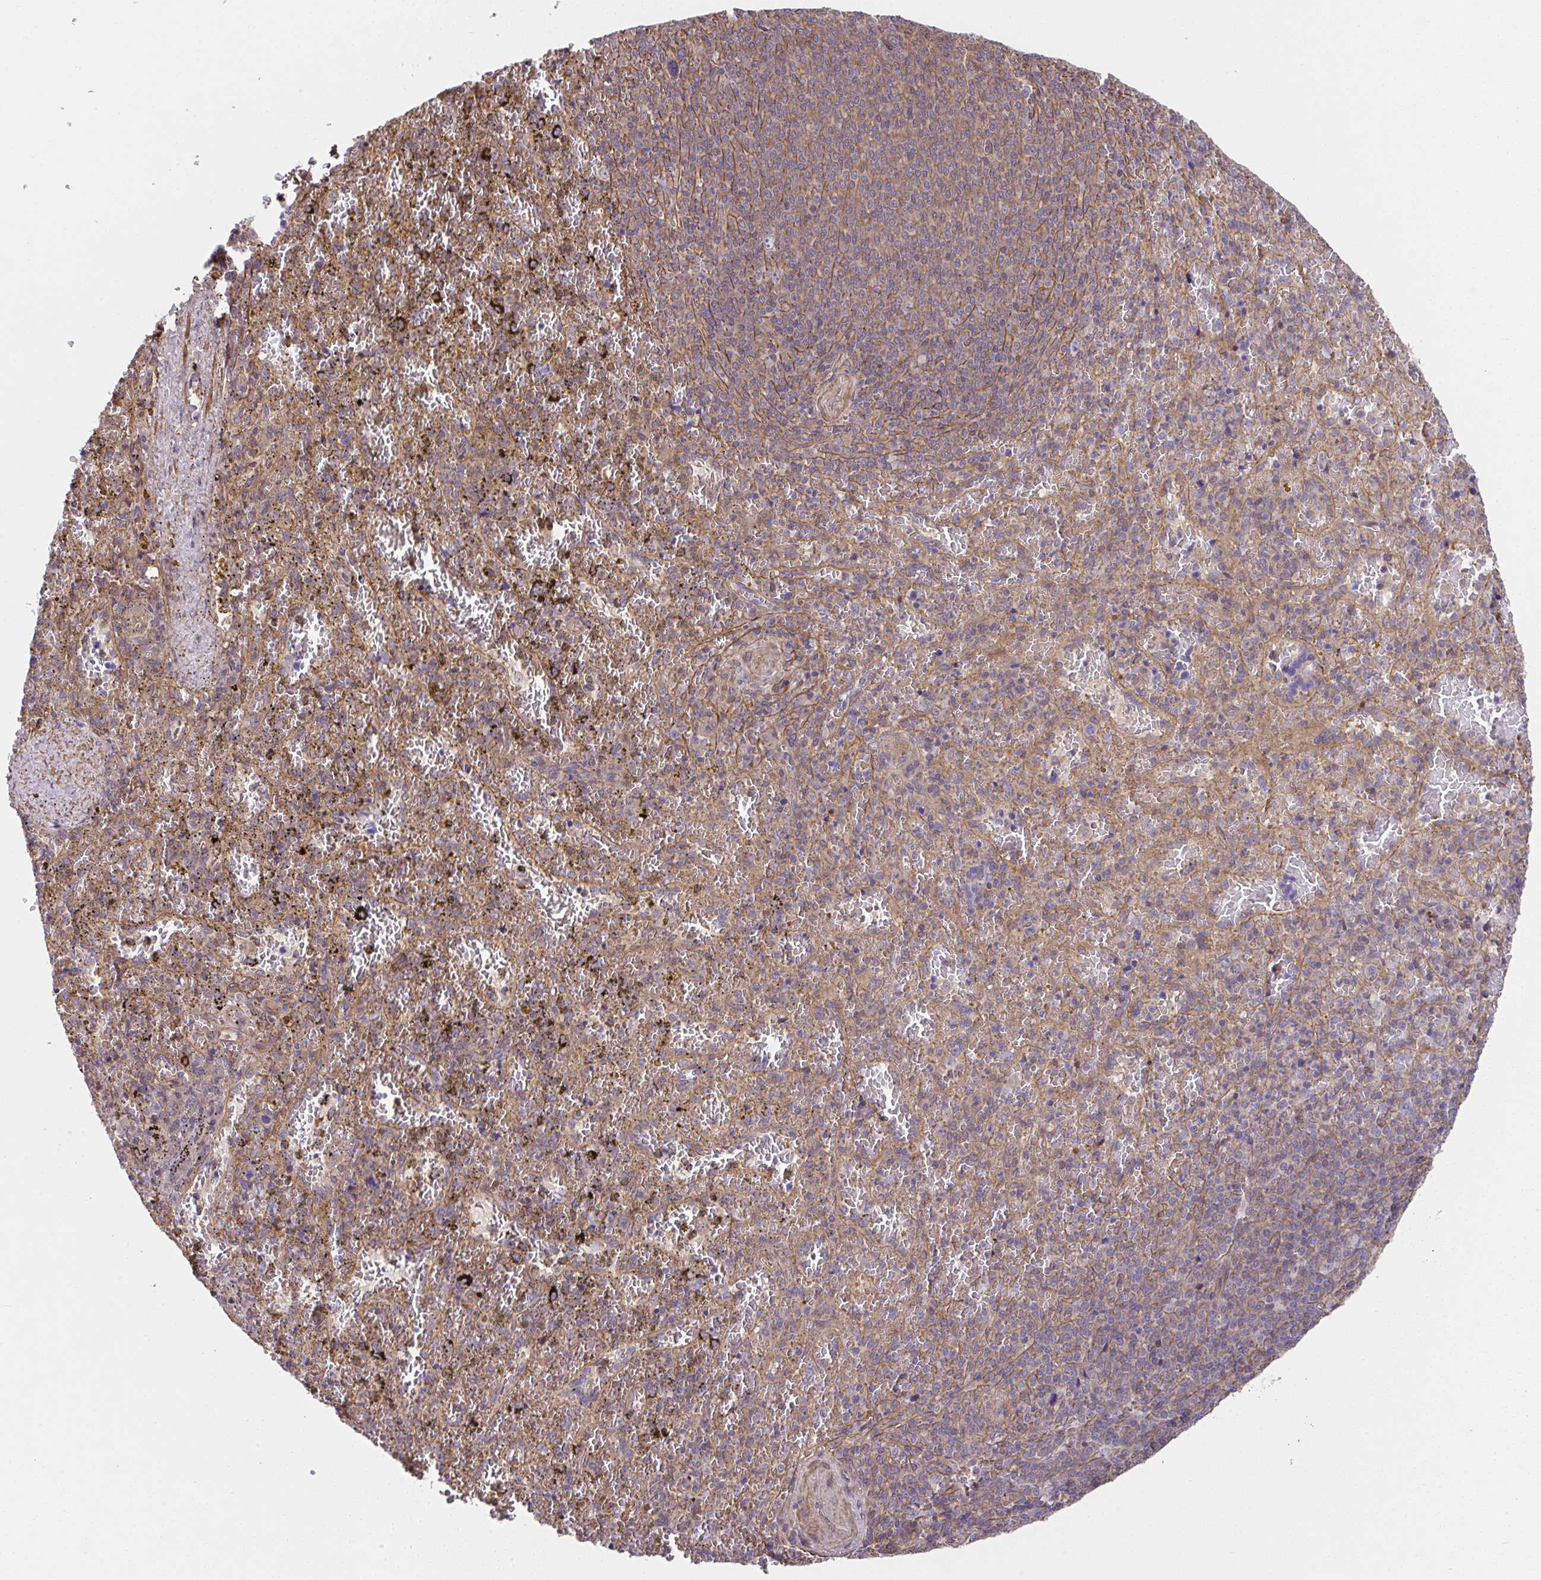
{"staining": {"intensity": "weak", "quantity": "25%-75%", "location": "cytoplasmic/membranous"}, "tissue": "spleen", "cell_type": "Cells in red pulp", "image_type": "normal", "snomed": [{"axis": "morphology", "description": "Normal tissue, NOS"}, {"axis": "topography", "description": "Spleen"}], "caption": "IHC micrograph of benign spleen: human spleen stained using IHC reveals low levels of weak protein expression localized specifically in the cytoplasmic/membranous of cells in red pulp, appearing as a cytoplasmic/membranous brown color.", "gene": "ZNF696", "patient": {"sex": "female", "age": 50}}